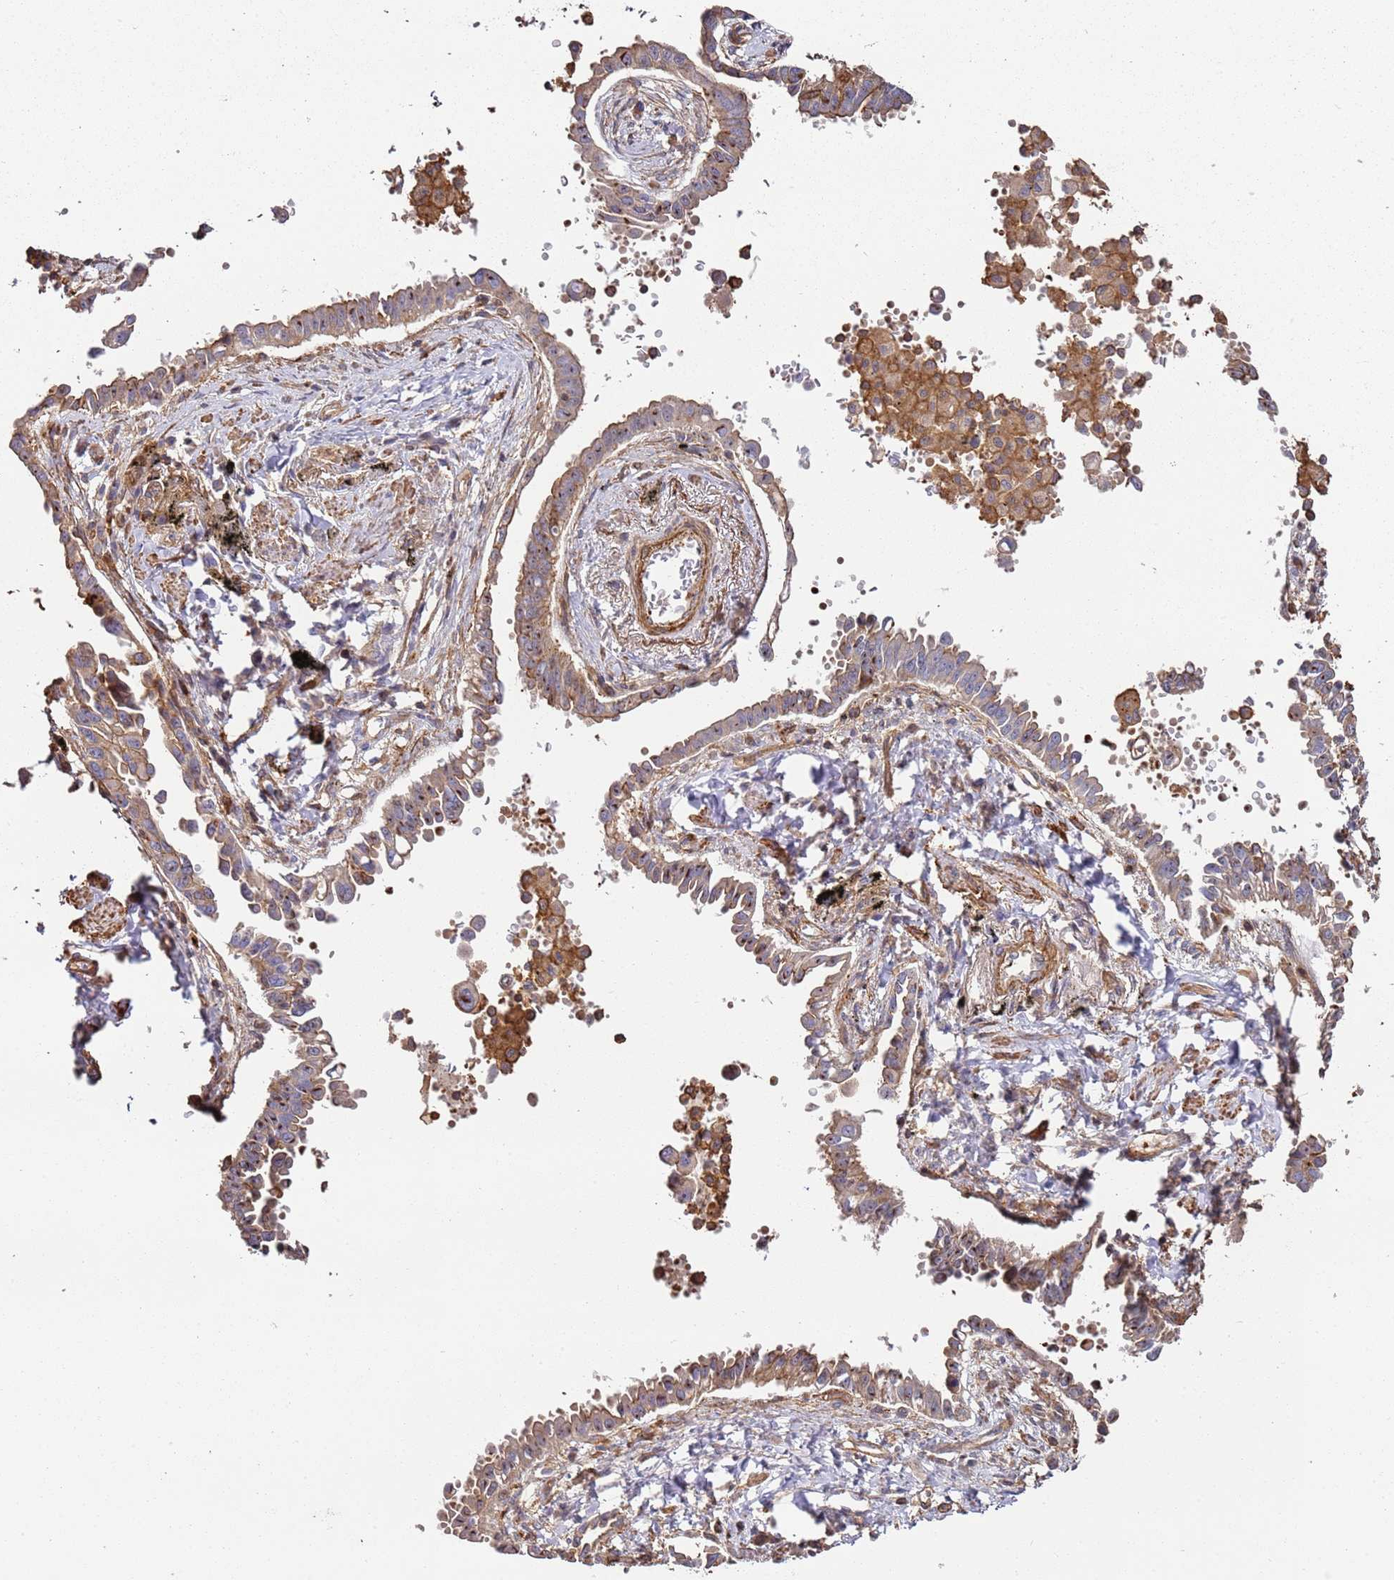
{"staining": {"intensity": "moderate", "quantity": "<25%", "location": "cytoplasmic/membranous,nuclear"}, "tissue": "lung cancer", "cell_type": "Tumor cells", "image_type": "cancer", "snomed": [{"axis": "morphology", "description": "Adenocarcinoma, NOS"}, {"axis": "topography", "description": "Lung"}], "caption": "Immunohistochemistry of human lung cancer exhibits low levels of moderate cytoplasmic/membranous and nuclear staining in approximately <25% of tumor cells. The protein of interest is stained brown, and the nuclei are stained in blue (DAB IHC with brightfield microscopy, high magnification).", "gene": "CYP2U1", "patient": {"sex": "male", "age": 67}}